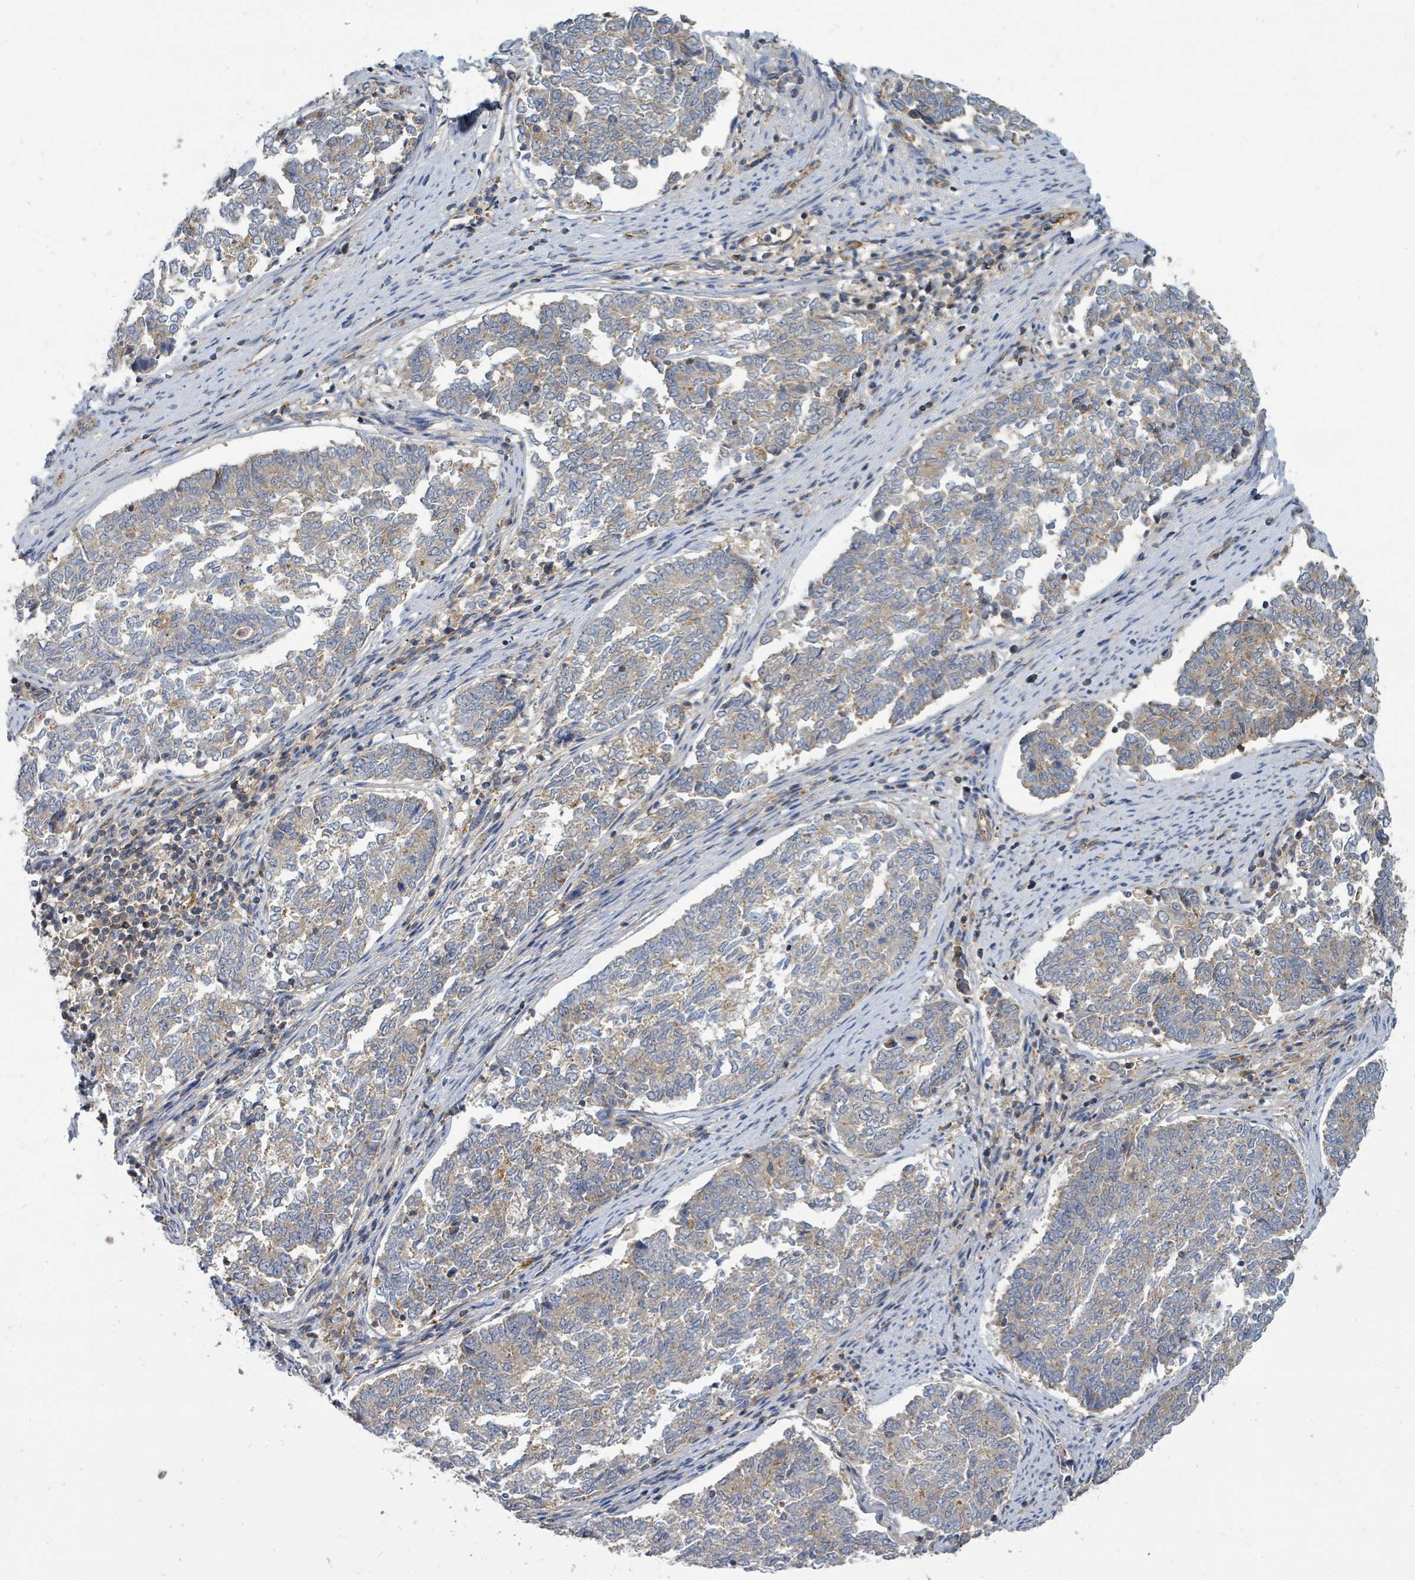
{"staining": {"intensity": "weak", "quantity": "<25%", "location": "cytoplasmic/membranous"}, "tissue": "endometrial cancer", "cell_type": "Tumor cells", "image_type": "cancer", "snomed": [{"axis": "morphology", "description": "Adenocarcinoma, NOS"}, {"axis": "topography", "description": "Endometrium"}], "caption": "Adenocarcinoma (endometrial) was stained to show a protein in brown. There is no significant expression in tumor cells. The staining is performed using DAB (3,3'-diaminobenzidine) brown chromogen with nuclei counter-stained in using hematoxylin.", "gene": "BOLA2B", "patient": {"sex": "female", "age": 80}}